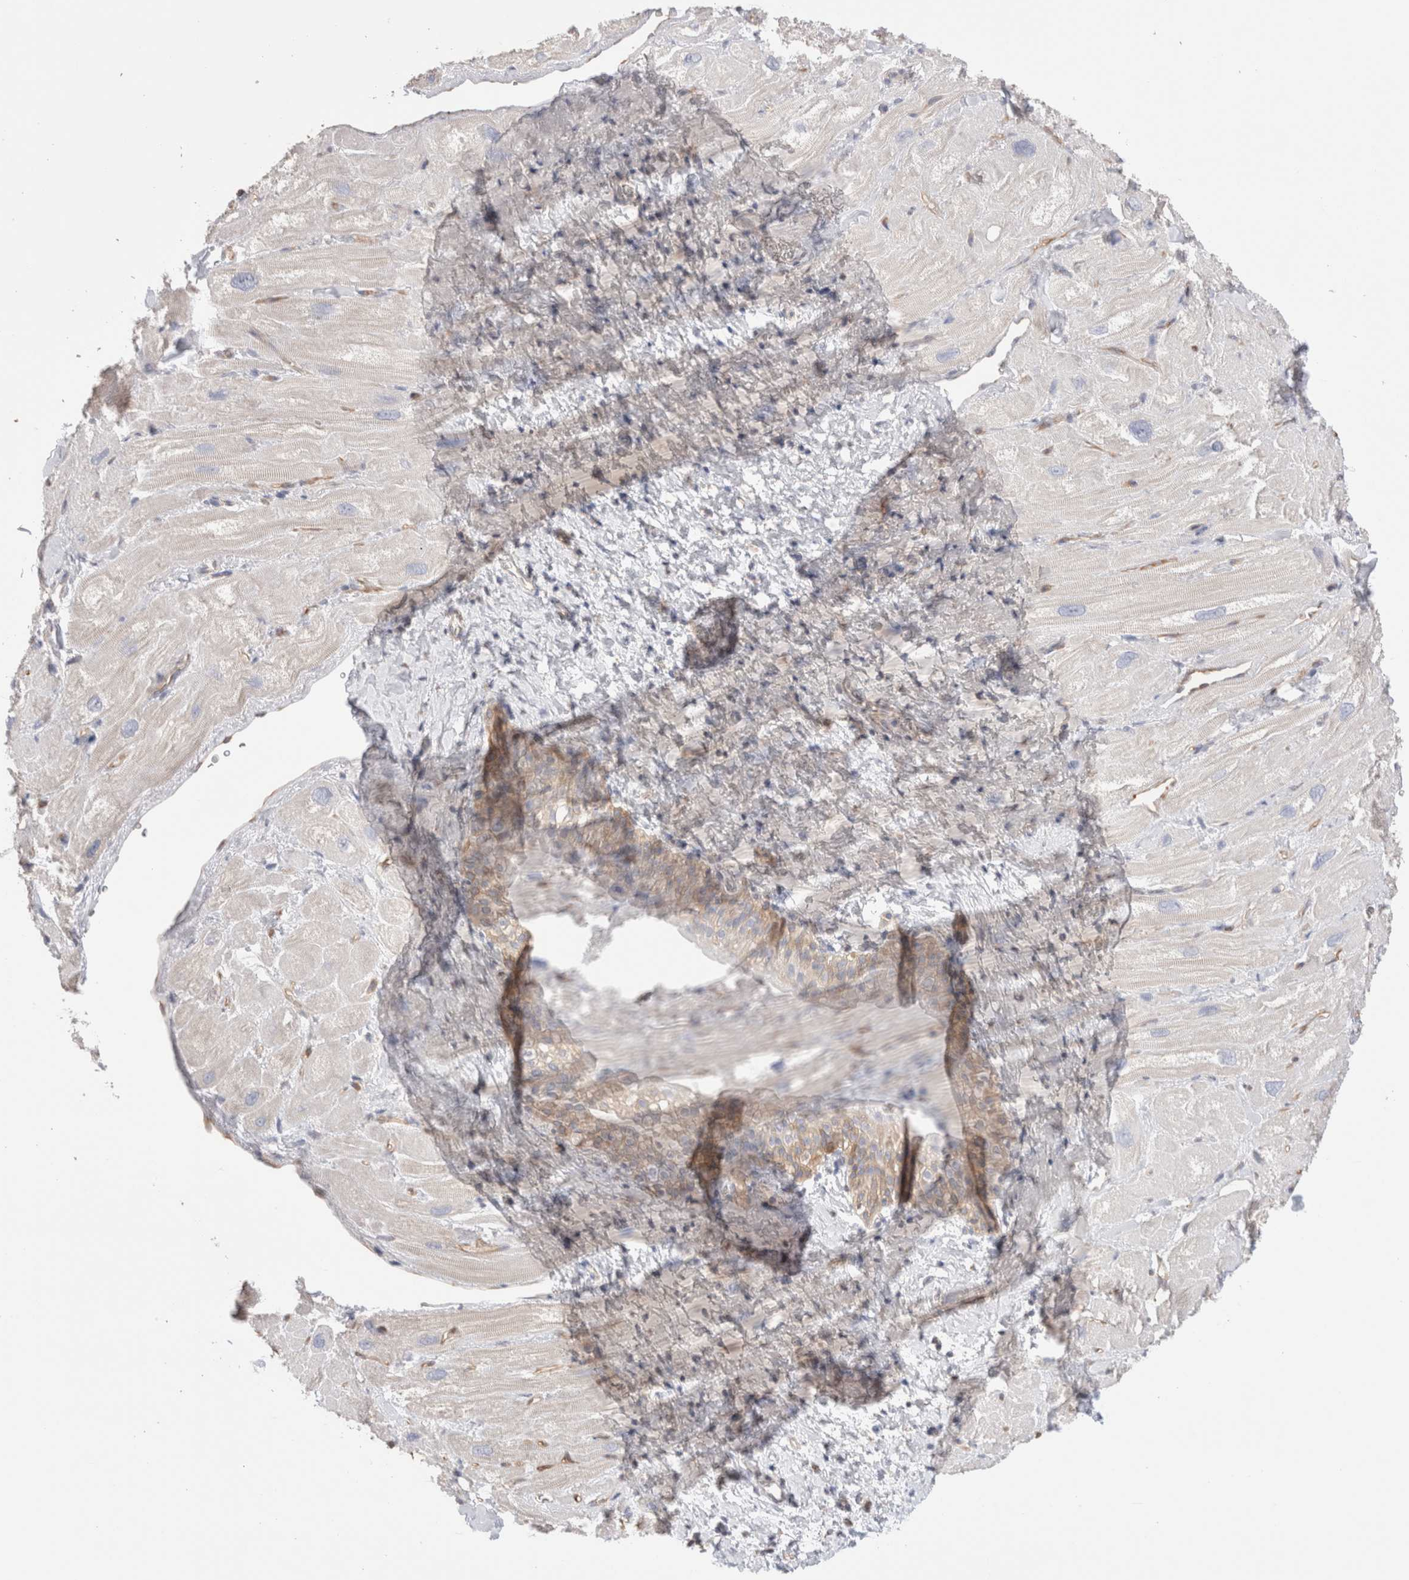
{"staining": {"intensity": "weak", "quantity": "<25%", "location": "cytoplasmic/membranous"}, "tissue": "heart muscle", "cell_type": "Cardiomyocytes", "image_type": "normal", "snomed": [{"axis": "morphology", "description": "Normal tissue, NOS"}, {"axis": "topography", "description": "Heart"}], "caption": "DAB immunohistochemical staining of normal human heart muscle displays no significant positivity in cardiomyocytes.", "gene": "CAPN2", "patient": {"sex": "male", "age": 49}}